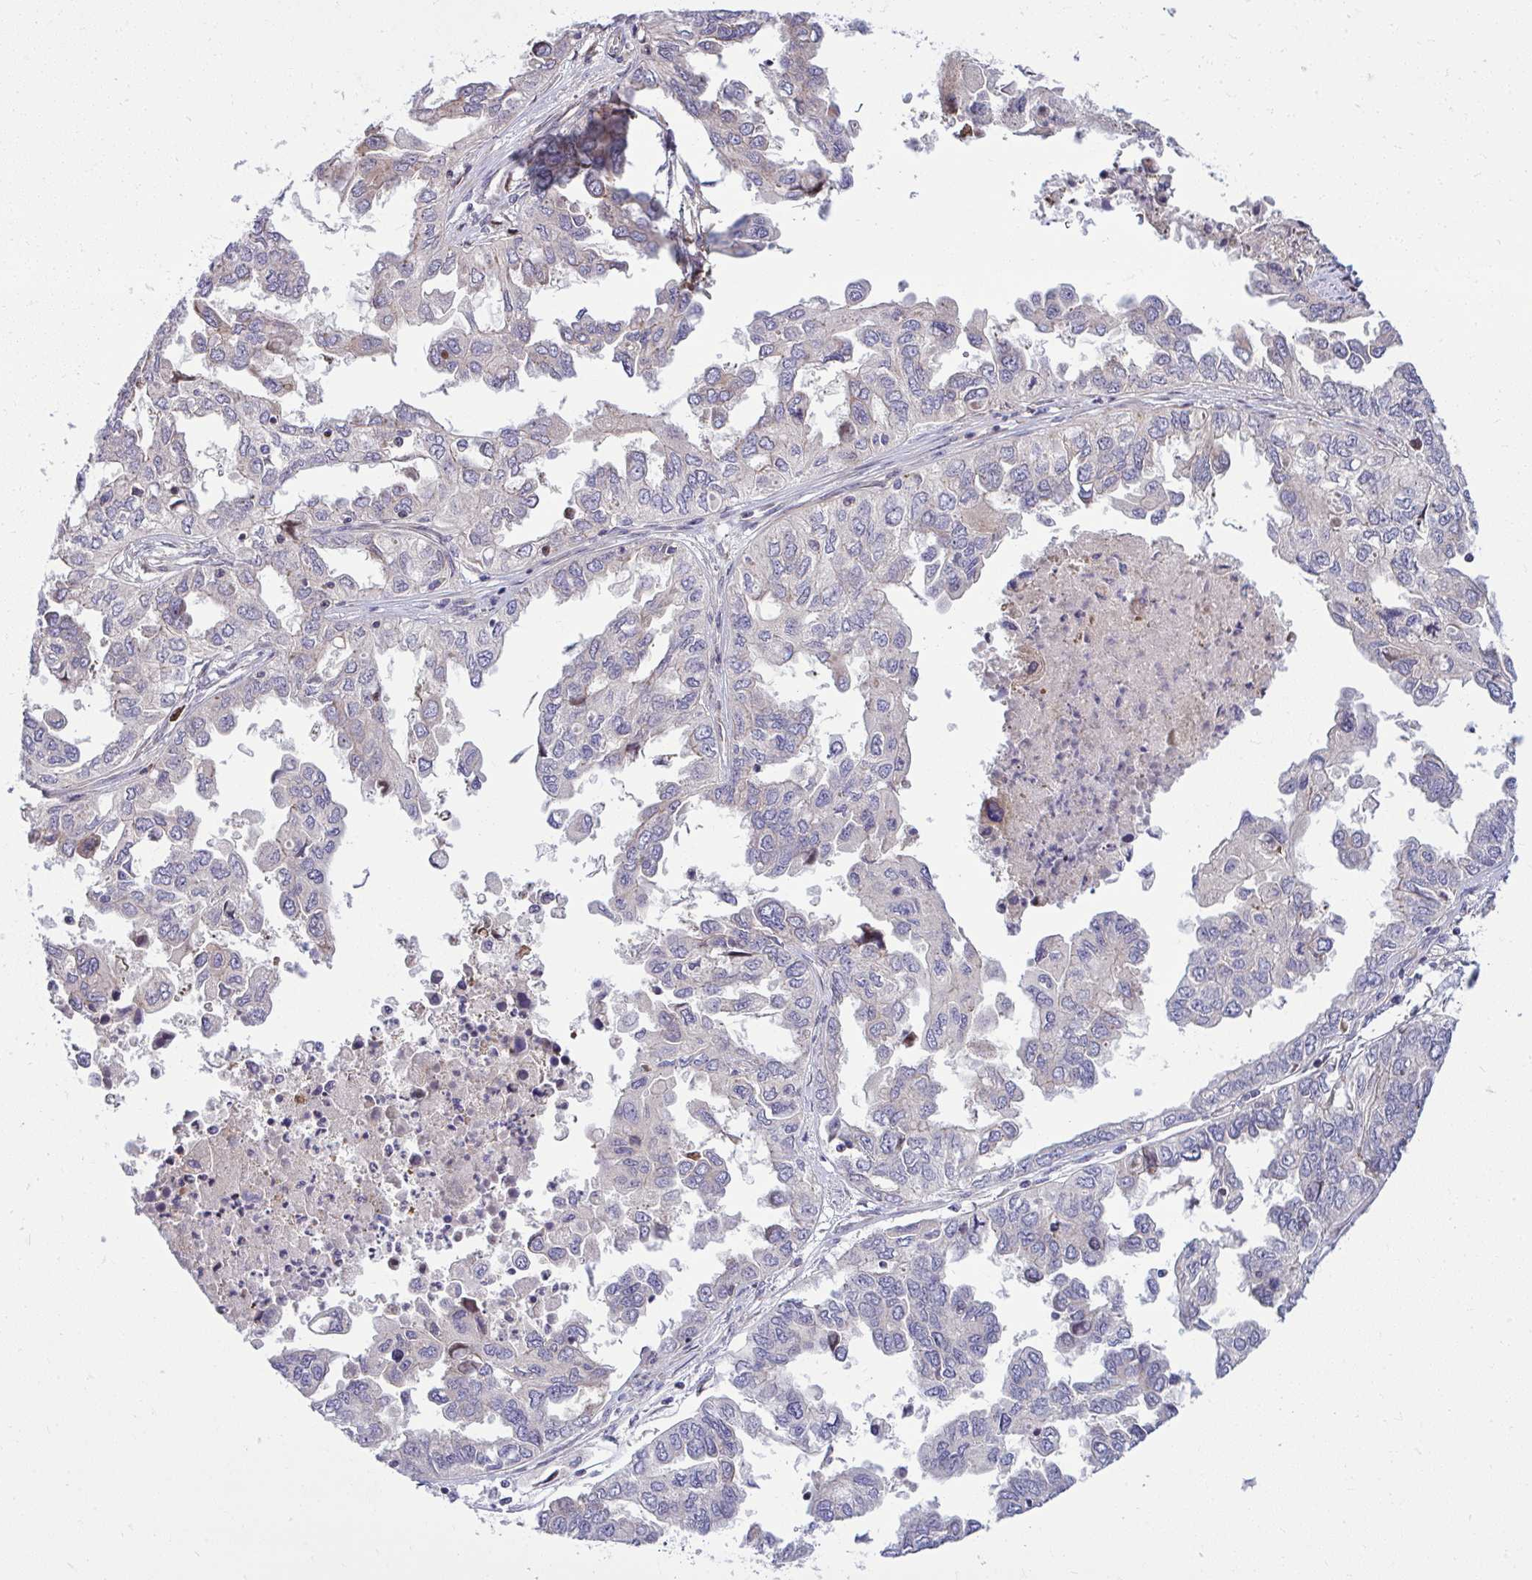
{"staining": {"intensity": "moderate", "quantity": "<25%", "location": "cytoplasmic/membranous"}, "tissue": "ovarian cancer", "cell_type": "Tumor cells", "image_type": "cancer", "snomed": [{"axis": "morphology", "description": "Cystadenocarcinoma, serous, NOS"}, {"axis": "topography", "description": "Ovary"}], "caption": "Protein expression by IHC reveals moderate cytoplasmic/membranous positivity in about <25% of tumor cells in ovarian cancer (serous cystadenocarcinoma).", "gene": "ZSCAN9", "patient": {"sex": "female", "age": 53}}